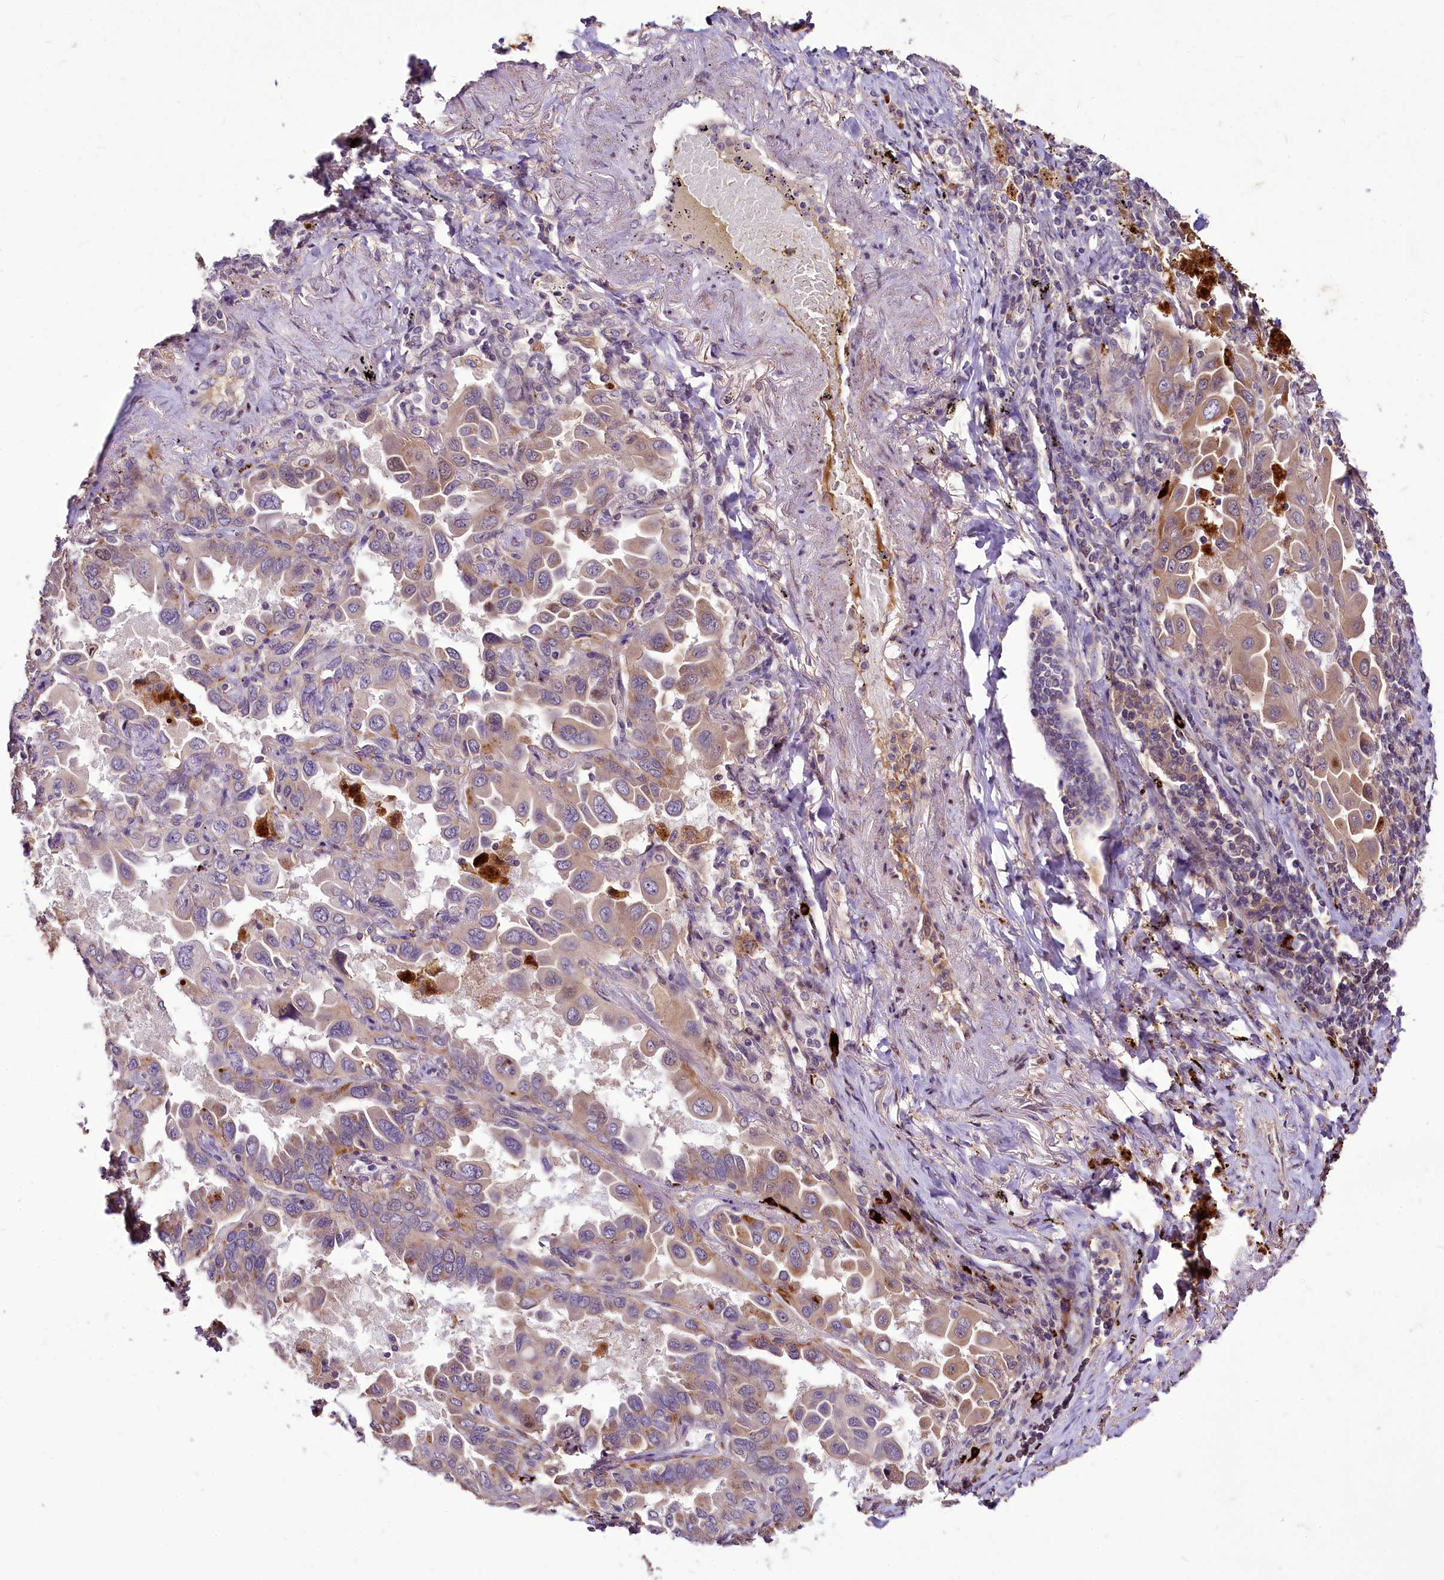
{"staining": {"intensity": "moderate", "quantity": "<25%", "location": "cytoplasmic/membranous"}, "tissue": "lung cancer", "cell_type": "Tumor cells", "image_type": "cancer", "snomed": [{"axis": "morphology", "description": "Adenocarcinoma, NOS"}, {"axis": "topography", "description": "Lung"}], "caption": "A high-resolution micrograph shows immunohistochemistry (IHC) staining of lung cancer (adenocarcinoma), which shows moderate cytoplasmic/membranous positivity in approximately <25% of tumor cells.", "gene": "C11orf86", "patient": {"sex": "male", "age": 64}}